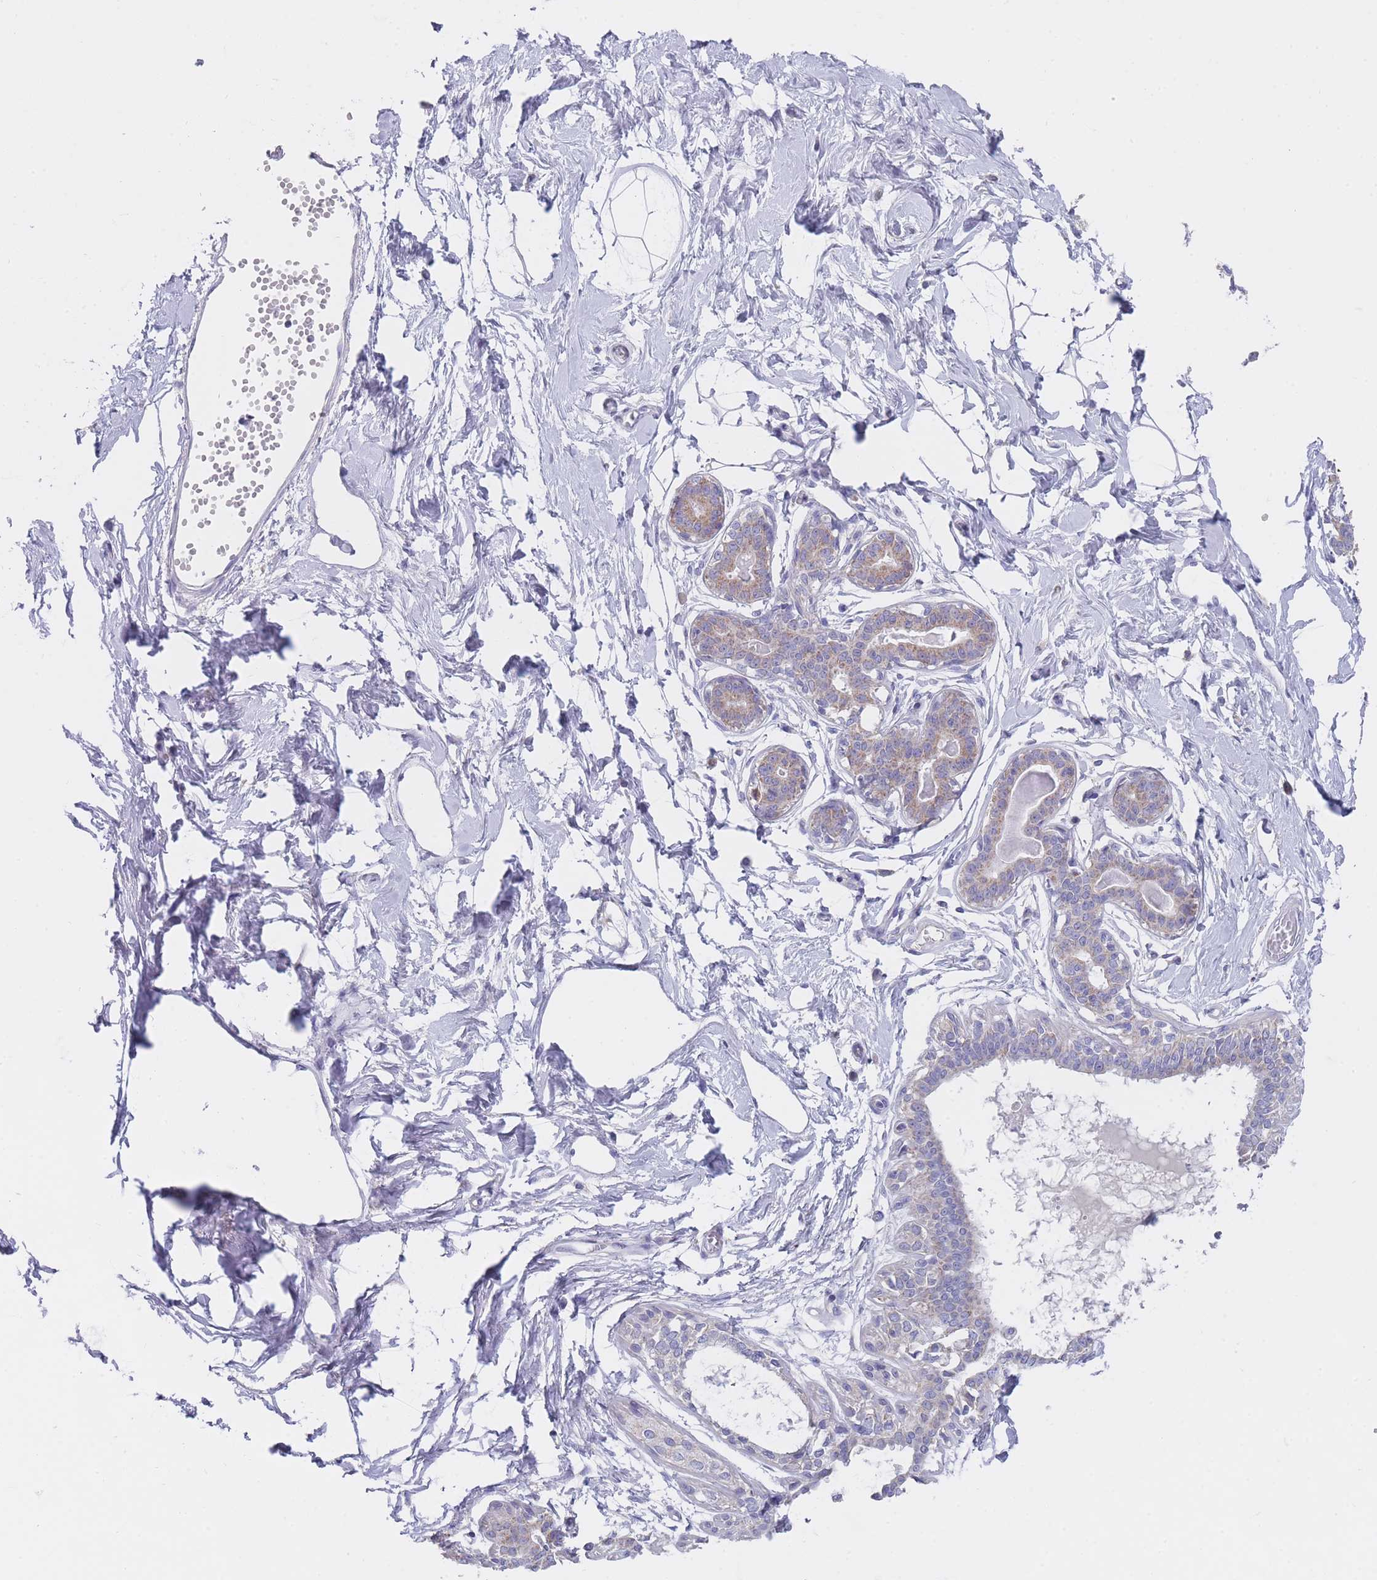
{"staining": {"intensity": "negative", "quantity": "none", "location": "none"}, "tissue": "breast", "cell_type": "Adipocytes", "image_type": "normal", "snomed": [{"axis": "morphology", "description": "Normal tissue, NOS"}, {"axis": "topography", "description": "Breast"}], "caption": "Image shows no significant protein positivity in adipocytes of benign breast. (DAB (3,3'-diaminobenzidine) immunohistochemistry, high magnification).", "gene": "MRPS14", "patient": {"sex": "female", "age": 45}}